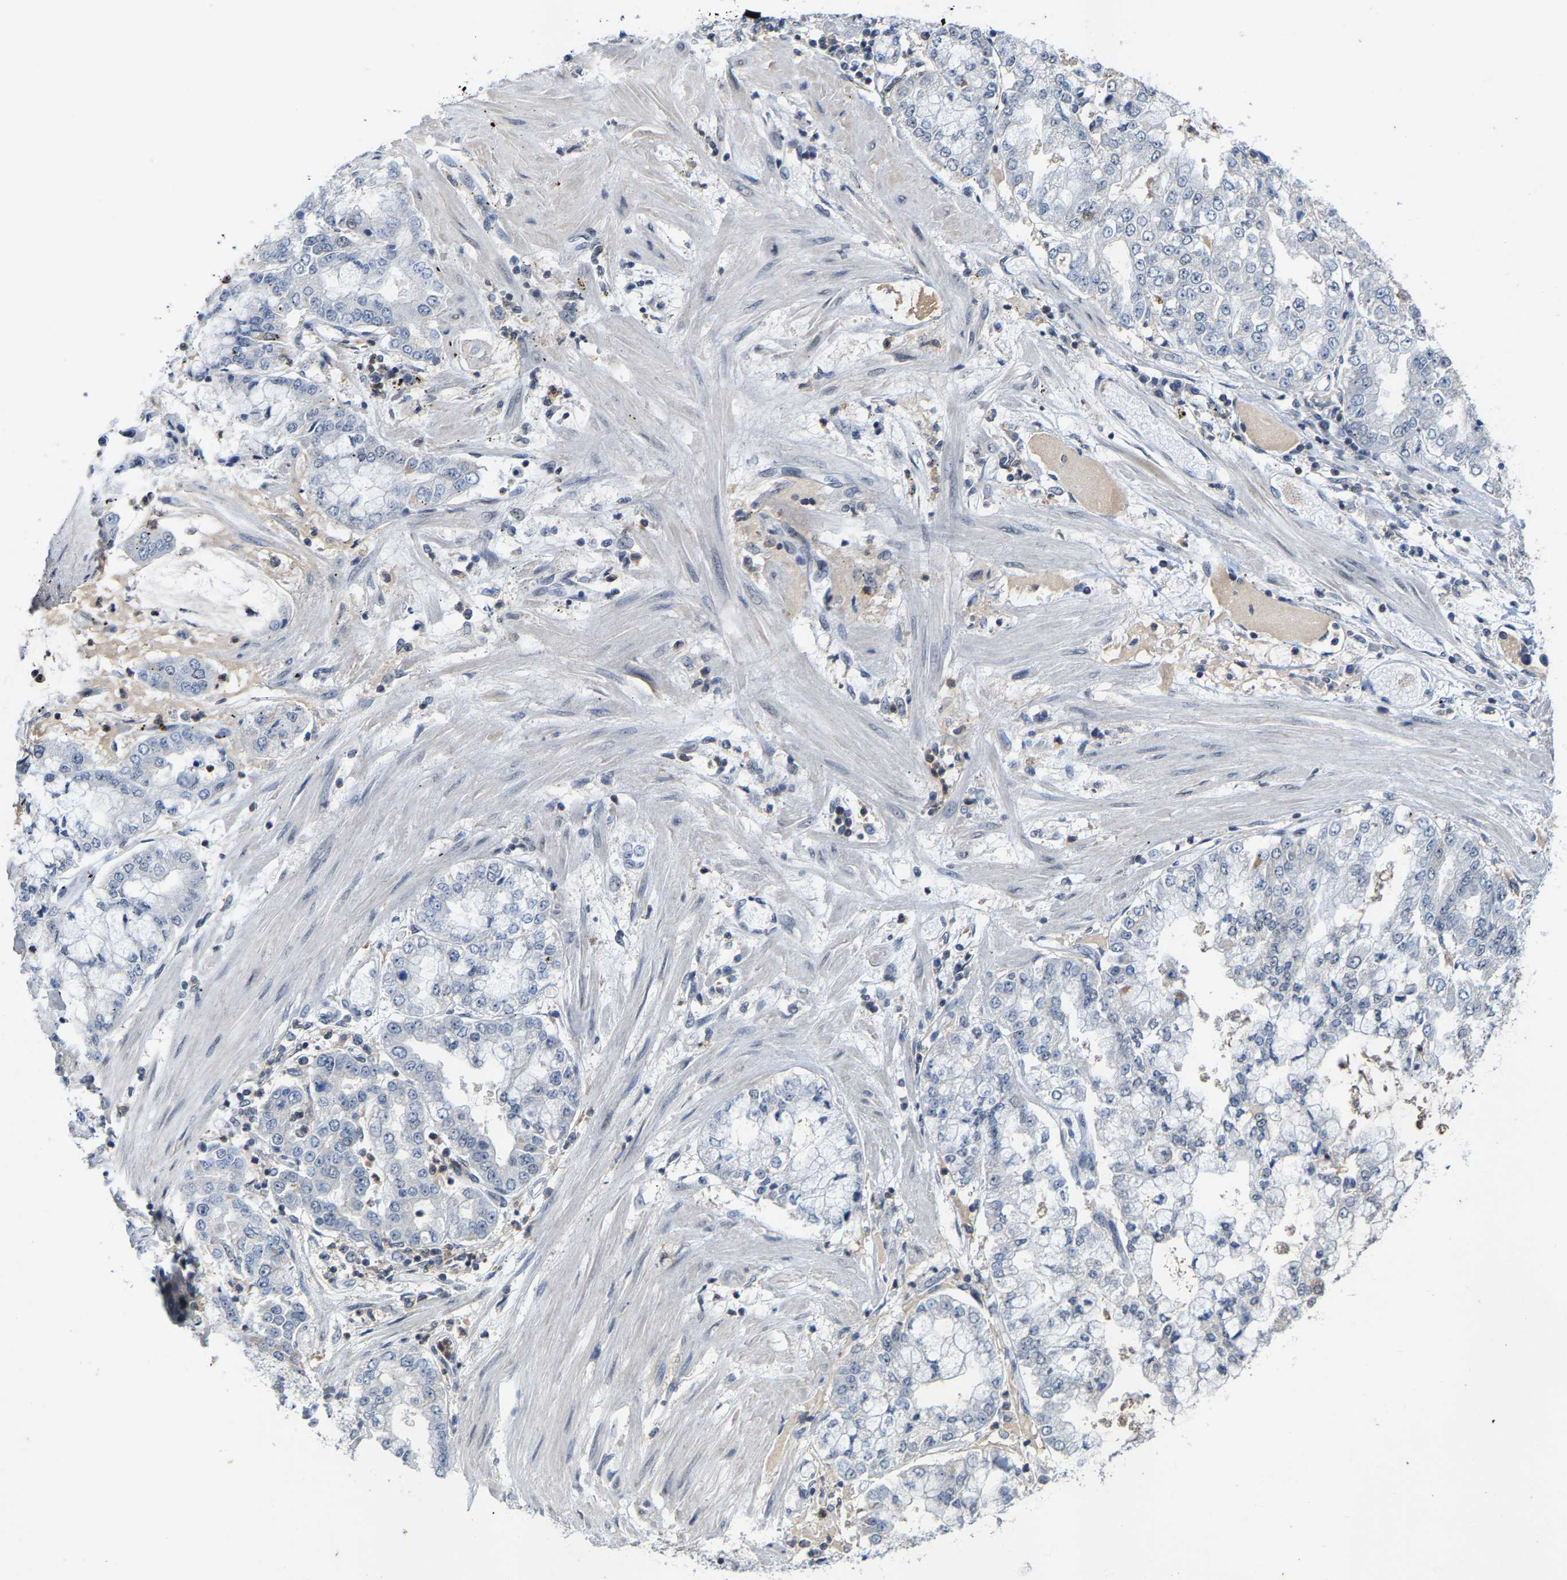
{"staining": {"intensity": "negative", "quantity": "none", "location": "none"}, "tissue": "stomach cancer", "cell_type": "Tumor cells", "image_type": "cancer", "snomed": [{"axis": "morphology", "description": "Adenocarcinoma, NOS"}, {"axis": "topography", "description": "Stomach"}], "caption": "IHC of human stomach cancer (adenocarcinoma) demonstrates no staining in tumor cells.", "gene": "FGD3", "patient": {"sex": "male", "age": 76}}